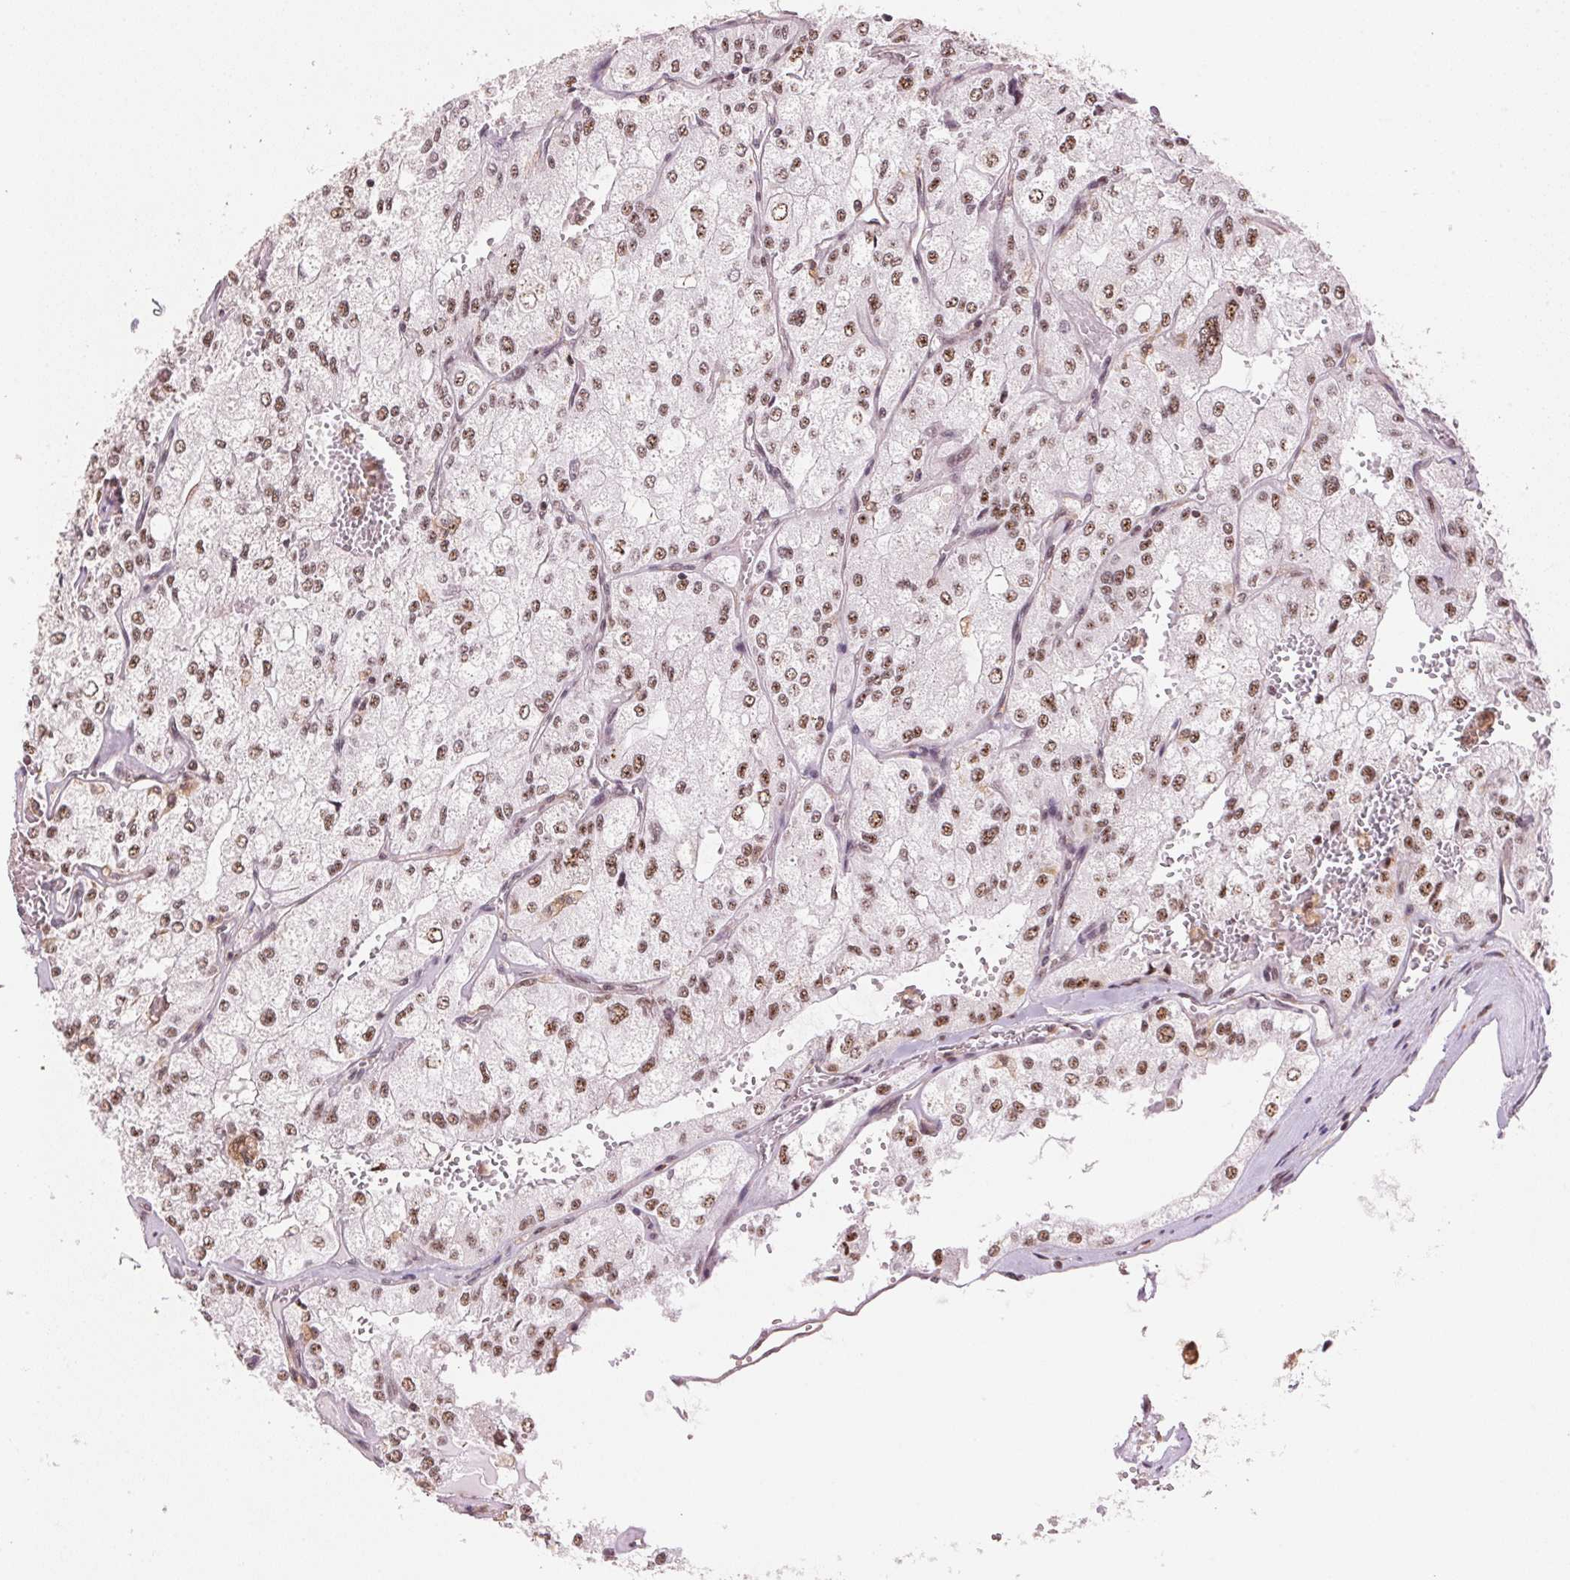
{"staining": {"intensity": "moderate", "quantity": ">75%", "location": "nuclear"}, "tissue": "renal cancer", "cell_type": "Tumor cells", "image_type": "cancer", "snomed": [{"axis": "morphology", "description": "Adenocarcinoma, NOS"}, {"axis": "topography", "description": "Kidney"}], "caption": "Approximately >75% of tumor cells in renal adenocarcinoma exhibit moderate nuclear protein expression as visualized by brown immunohistochemical staining.", "gene": "HNRNPDL", "patient": {"sex": "female", "age": 70}}